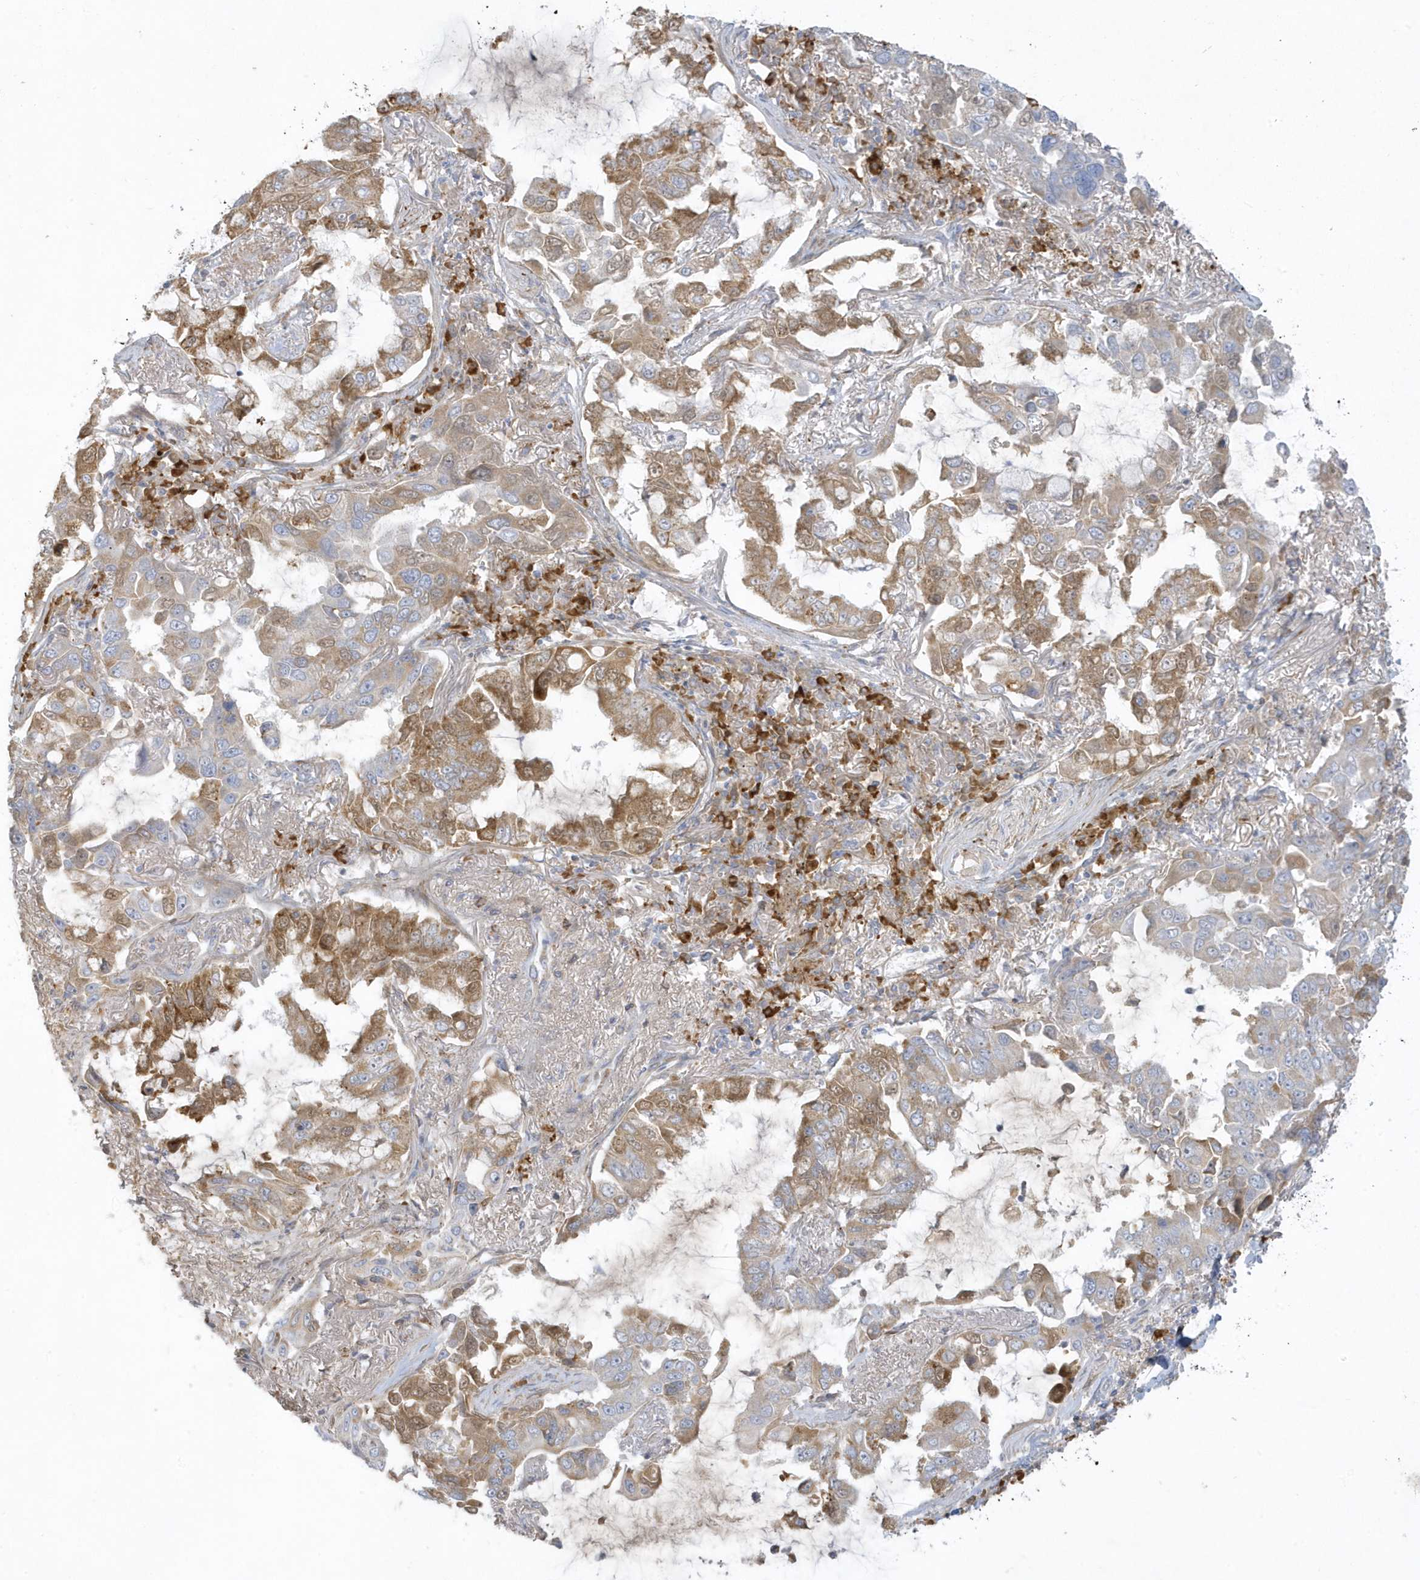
{"staining": {"intensity": "moderate", "quantity": "25%-75%", "location": "cytoplasmic/membranous"}, "tissue": "lung cancer", "cell_type": "Tumor cells", "image_type": "cancer", "snomed": [{"axis": "morphology", "description": "Adenocarcinoma, NOS"}, {"axis": "topography", "description": "Lung"}], "caption": "Protein expression analysis of lung cancer displays moderate cytoplasmic/membranous expression in about 25%-75% of tumor cells. (Stains: DAB in brown, nuclei in blue, Microscopy: brightfield microscopy at high magnification).", "gene": "THADA", "patient": {"sex": "male", "age": 64}}